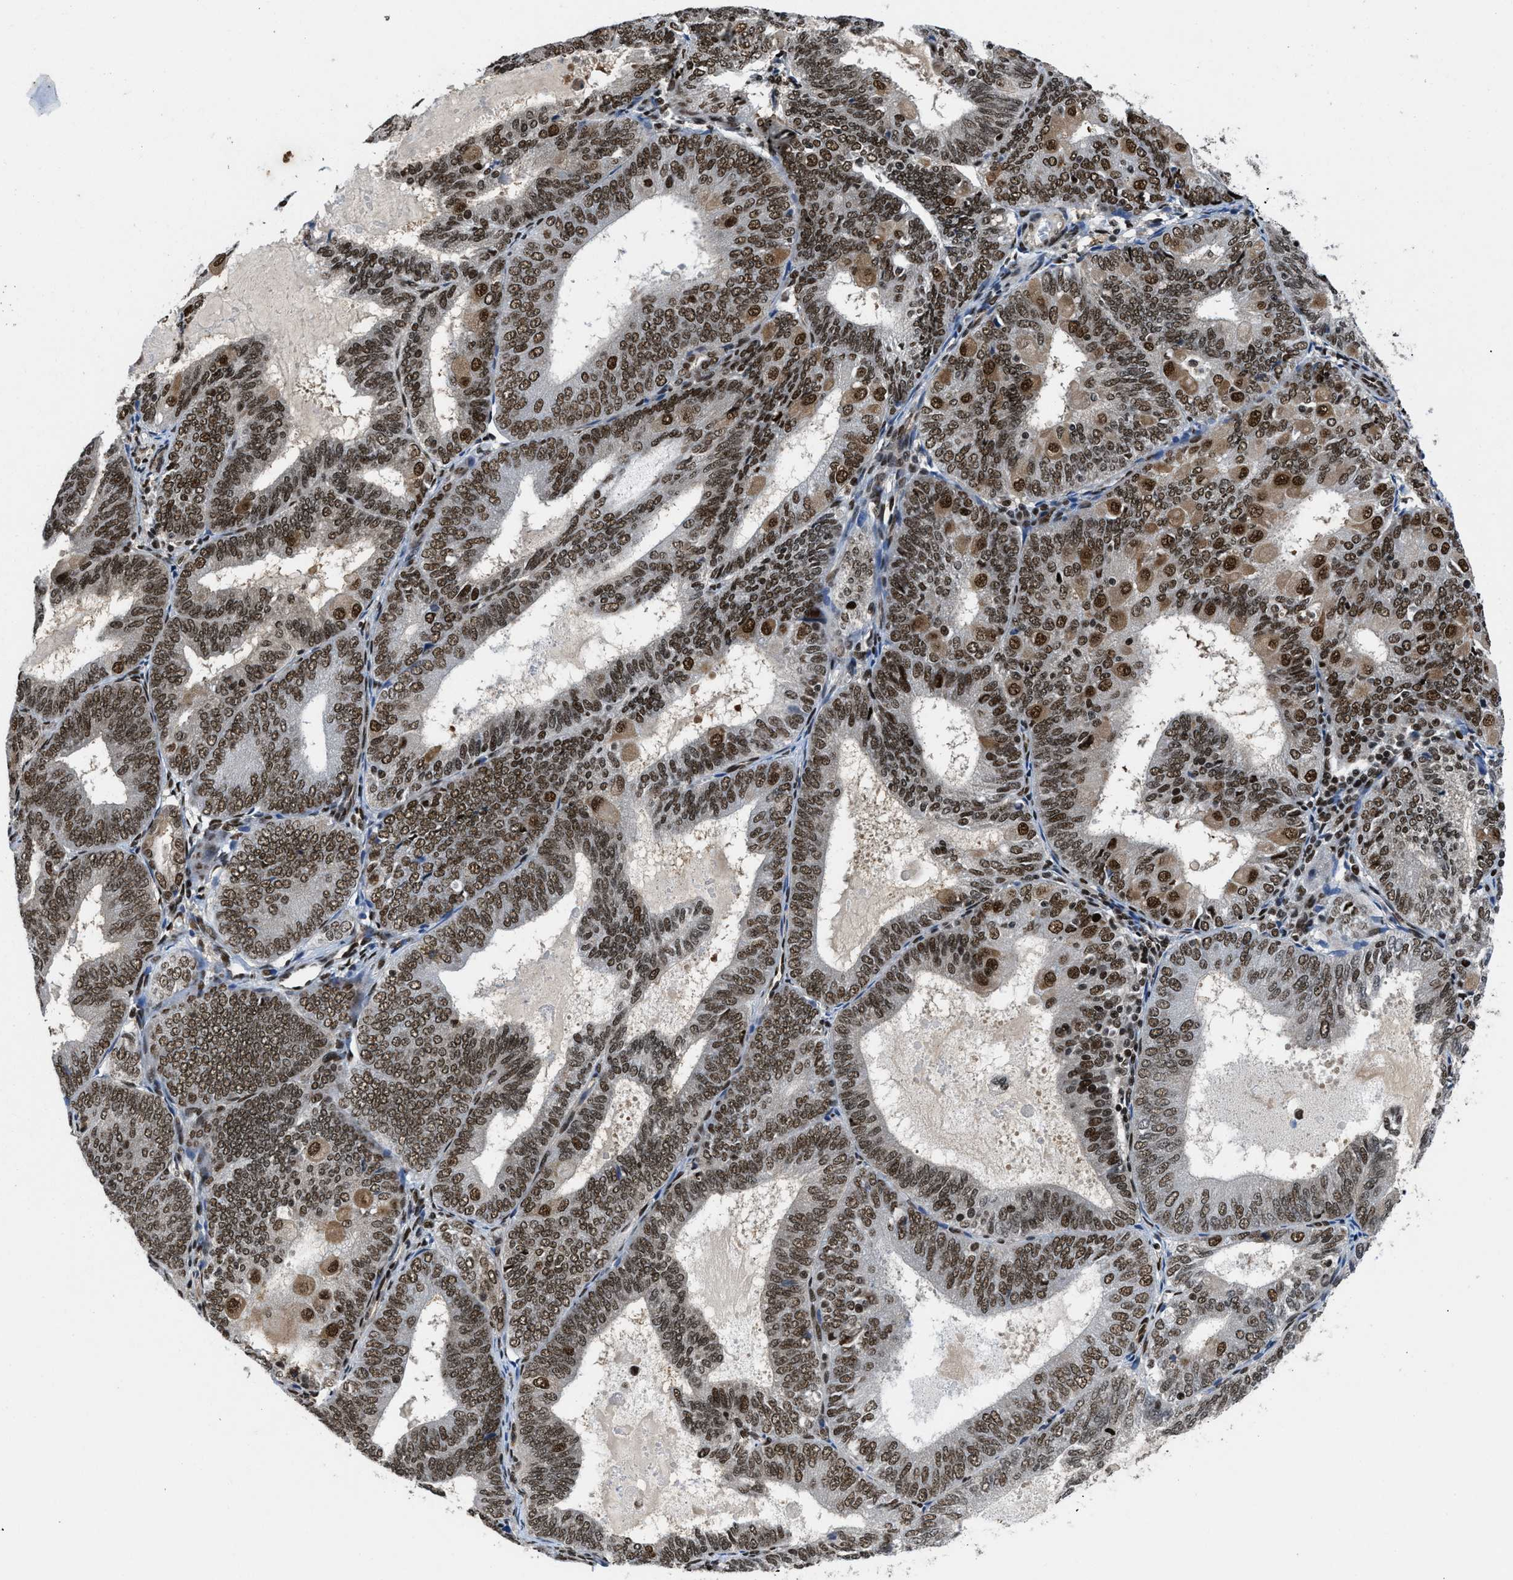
{"staining": {"intensity": "strong", "quantity": ">75%", "location": "nuclear"}, "tissue": "endometrial cancer", "cell_type": "Tumor cells", "image_type": "cancer", "snomed": [{"axis": "morphology", "description": "Adenocarcinoma, NOS"}, {"axis": "topography", "description": "Endometrium"}], "caption": "Tumor cells demonstrate strong nuclear staining in about >75% of cells in endometrial adenocarcinoma. The staining was performed using DAB (3,3'-diaminobenzidine), with brown indicating positive protein expression. Nuclei are stained blue with hematoxylin.", "gene": "SAFB", "patient": {"sex": "female", "age": 81}}